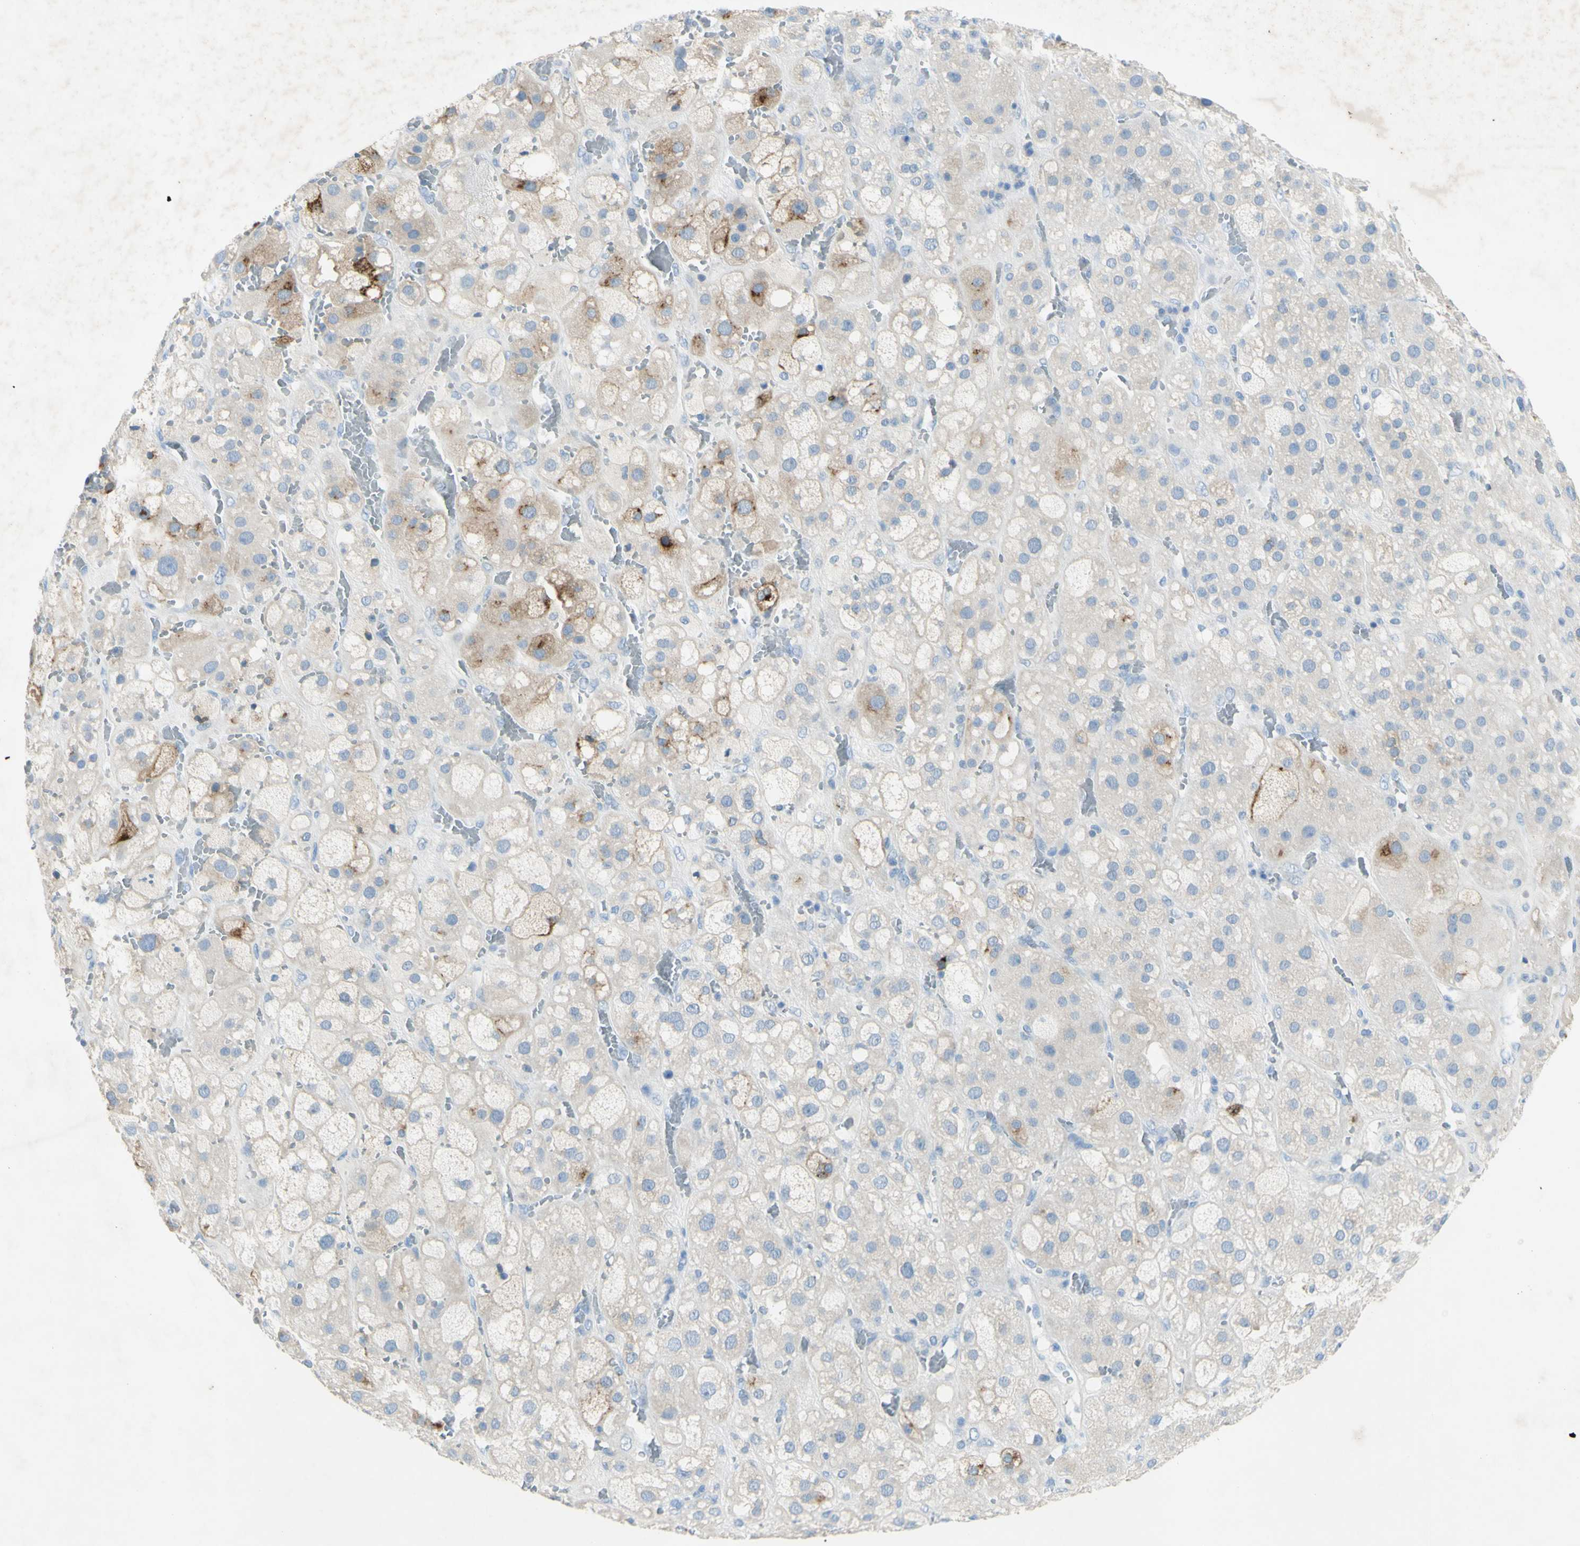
{"staining": {"intensity": "moderate", "quantity": "<25%", "location": "cytoplasmic/membranous"}, "tissue": "adrenal gland", "cell_type": "Glandular cells", "image_type": "normal", "snomed": [{"axis": "morphology", "description": "Normal tissue, NOS"}, {"axis": "topography", "description": "Adrenal gland"}], "caption": "This histopathology image displays IHC staining of normal human adrenal gland, with low moderate cytoplasmic/membranous positivity in about <25% of glandular cells.", "gene": "GDF15", "patient": {"sex": "female", "age": 47}}